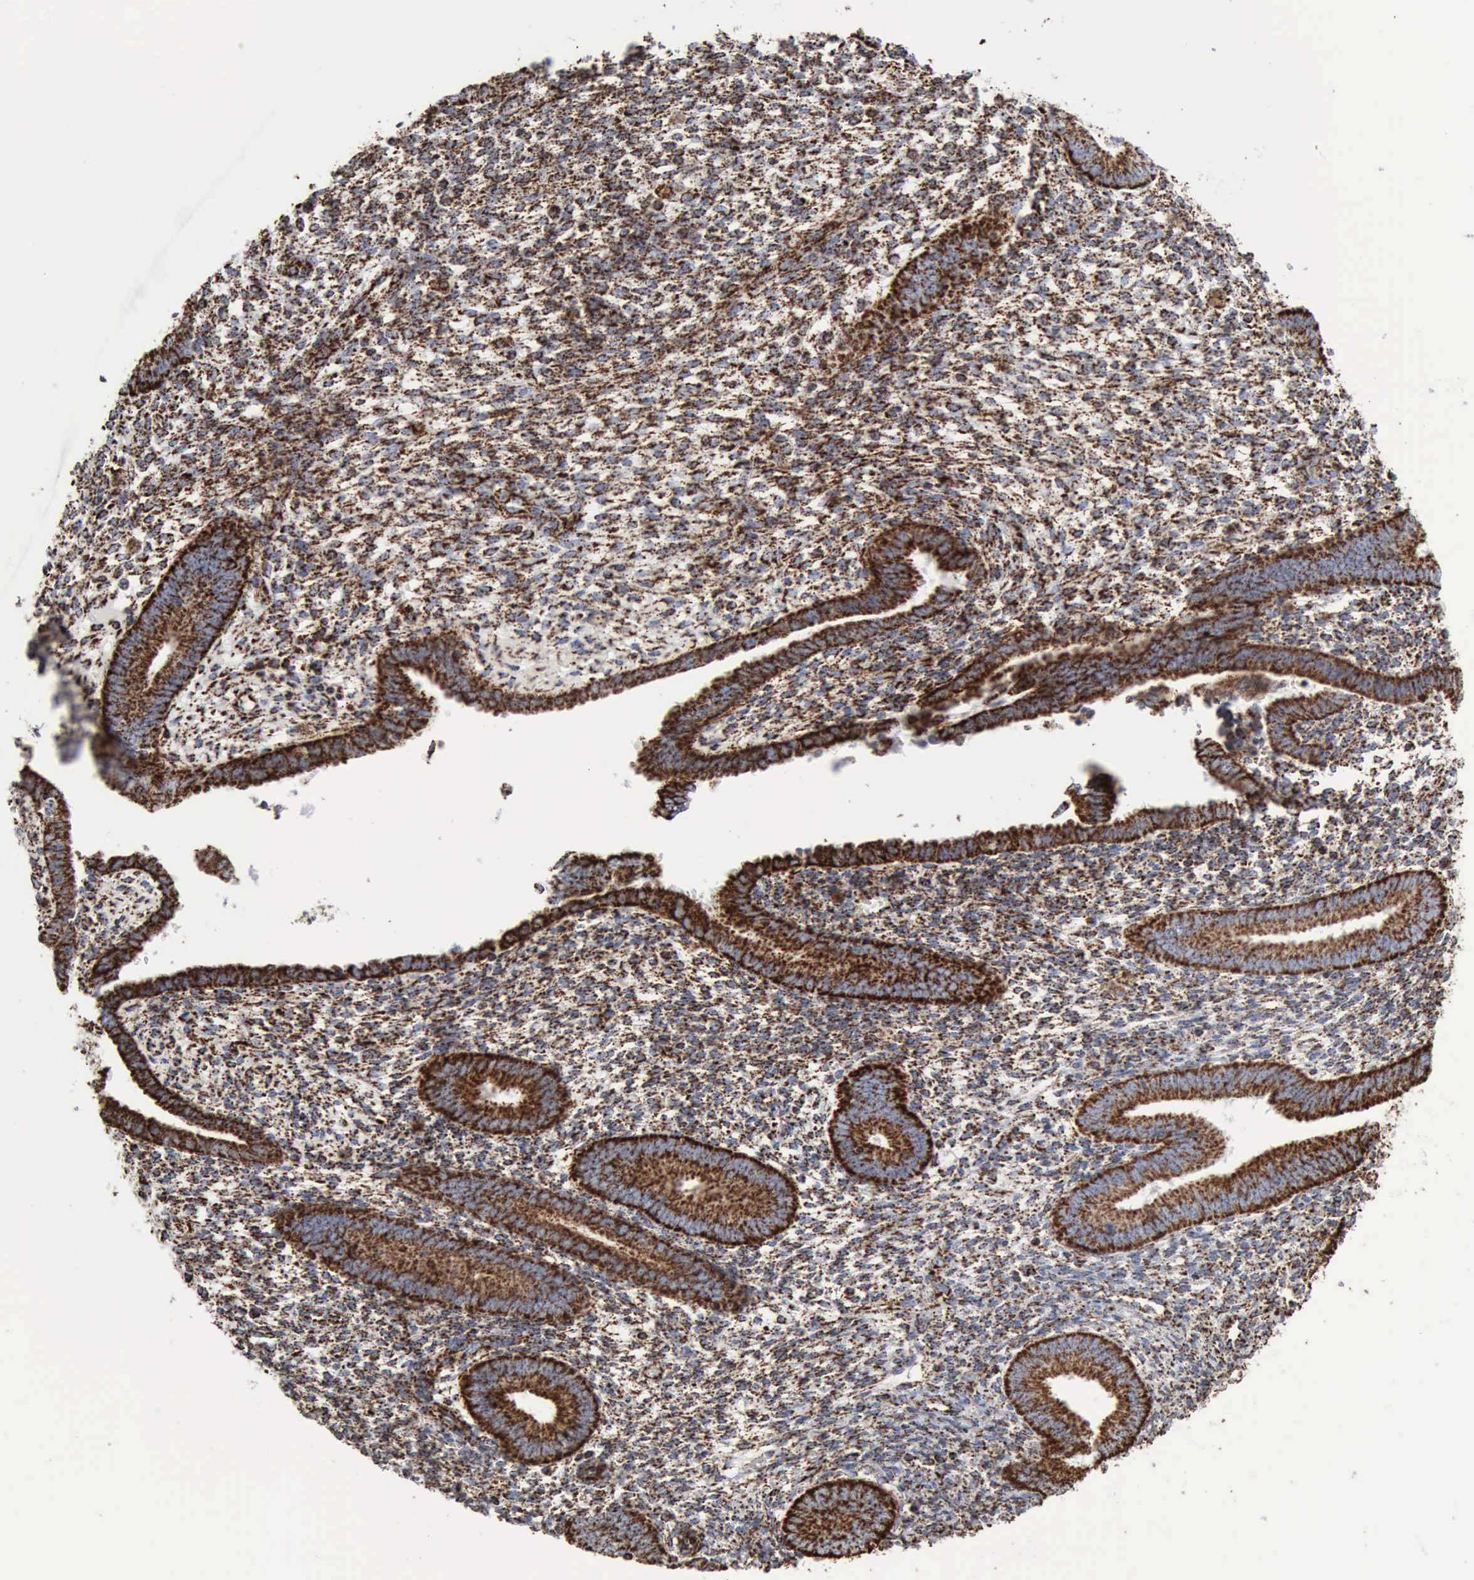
{"staining": {"intensity": "strong", "quantity": ">75%", "location": "cytoplasmic/membranous"}, "tissue": "endometrium", "cell_type": "Cells in endometrial stroma", "image_type": "normal", "snomed": [{"axis": "morphology", "description": "Normal tissue, NOS"}, {"axis": "topography", "description": "Endometrium"}], "caption": "A histopathology image of human endometrium stained for a protein shows strong cytoplasmic/membranous brown staining in cells in endometrial stroma. (DAB (3,3'-diaminobenzidine) IHC with brightfield microscopy, high magnification).", "gene": "ACO2", "patient": {"sex": "female", "age": 42}}